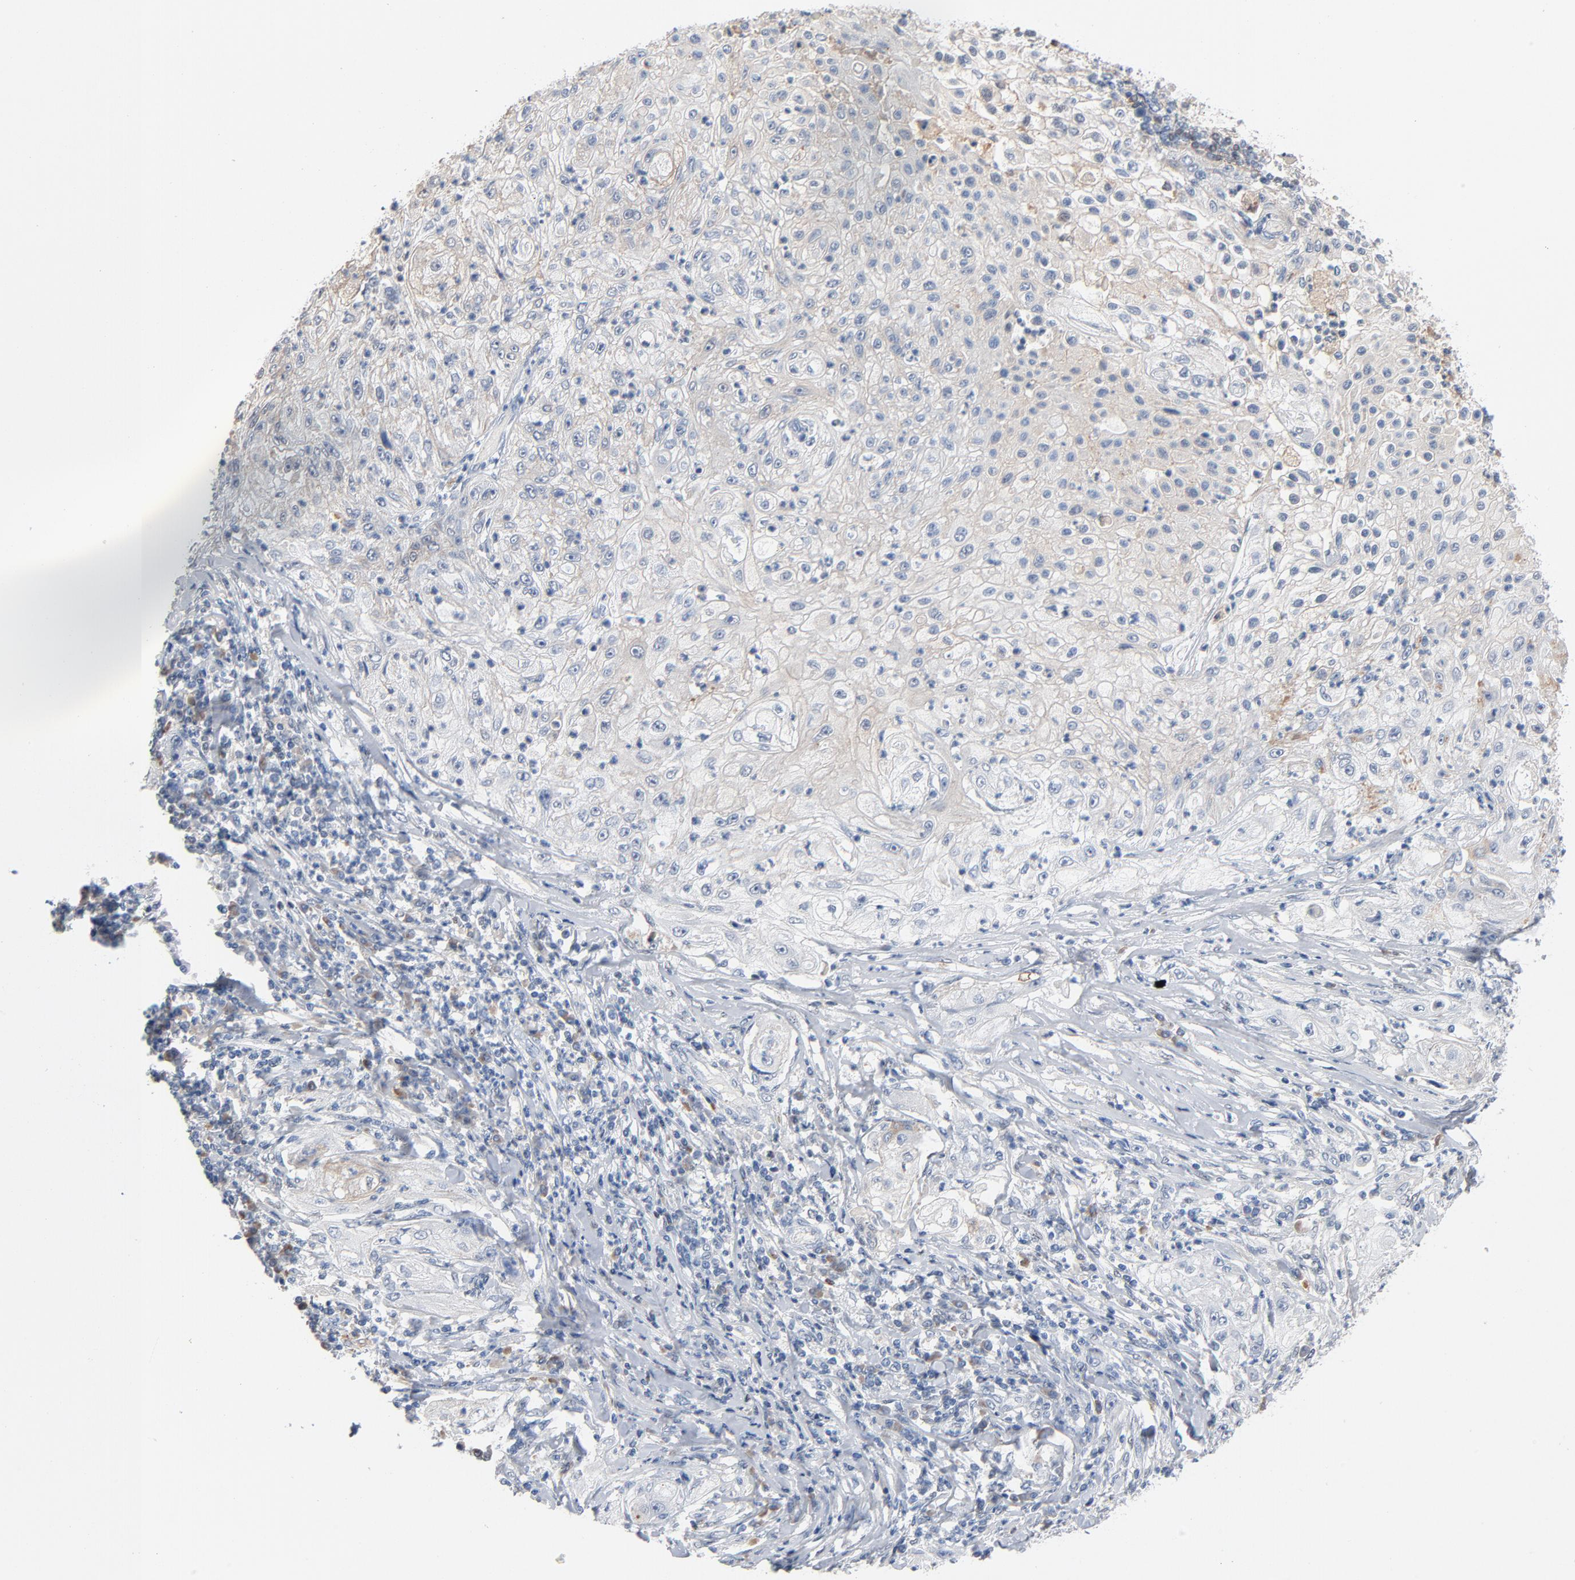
{"staining": {"intensity": "negative", "quantity": "none", "location": "none"}, "tissue": "lung cancer", "cell_type": "Tumor cells", "image_type": "cancer", "snomed": [{"axis": "morphology", "description": "Inflammation, NOS"}, {"axis": "morphology", "description": "Squamous cell carcinoma, NOS"}, {"axis": "topography", "description": "Lymph node"}, {"axis": "topography", "description": "Soft tissue"}, {"axis": "topography", "description": "Lung"}], "caption": "Tumor cells are negative for brown protein staining in lung cancer (squamous cell carcinoma).", "gene": "FOXP1", "patient": {"sex": "male", "age": 66}}